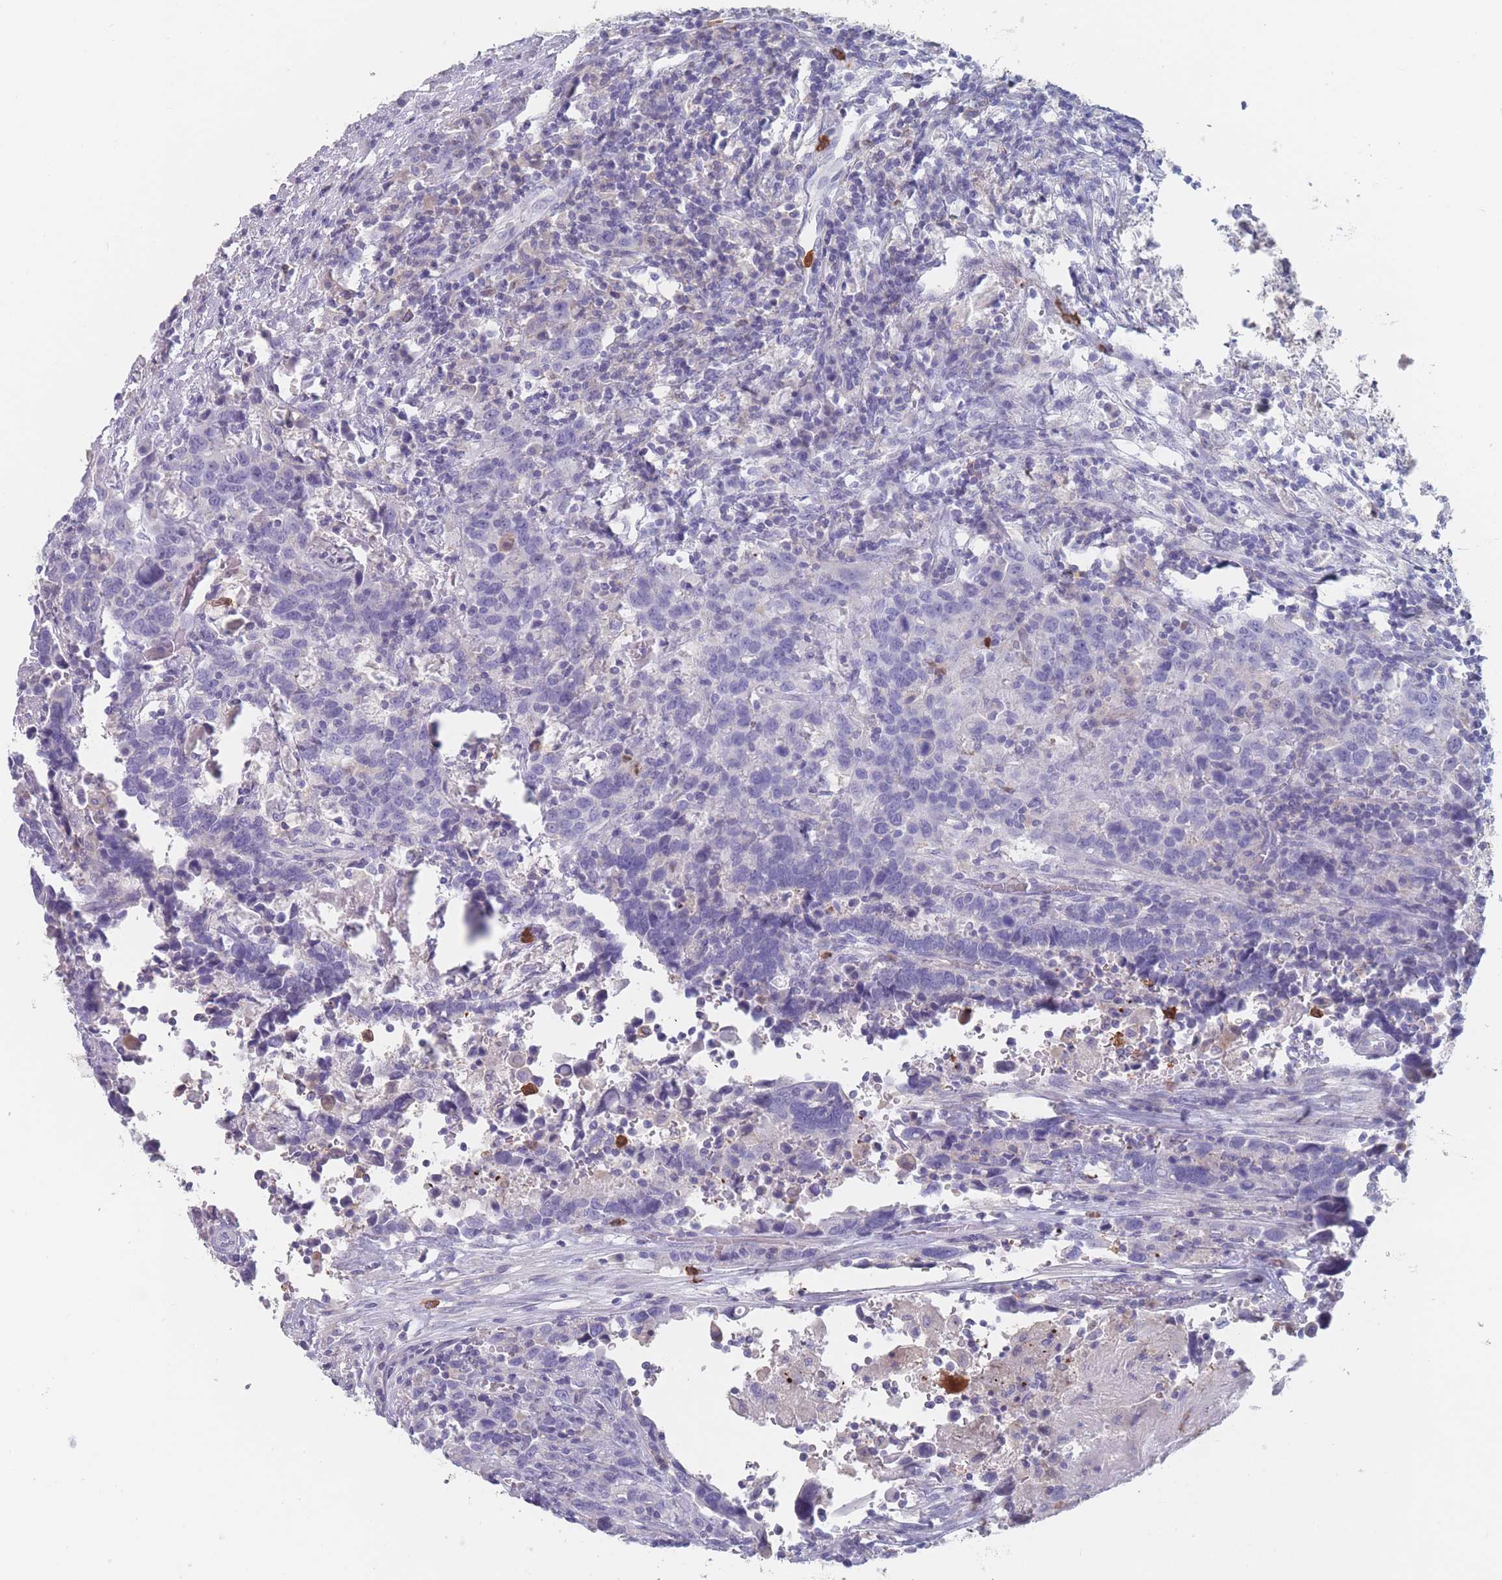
{"staining": {"intensity": "negative", "quantity": "none", "location": "none"}, "tissue": "urothelial cancer", "cell_type": "Tumor cells", "image_type": "cancer", "snomed": [{"axis": "morphology", "description": "Urothelial carcinoma, High grade"}, {"axis": "topography", "description": "Urinary bladder"}], "caption": "A photomicrograph of human urothelial carcinoma (high-grade) is negative for staining in tumor cells.", "gene": "ATP1A3", "patient": {"sex": "male", "age": 61}}